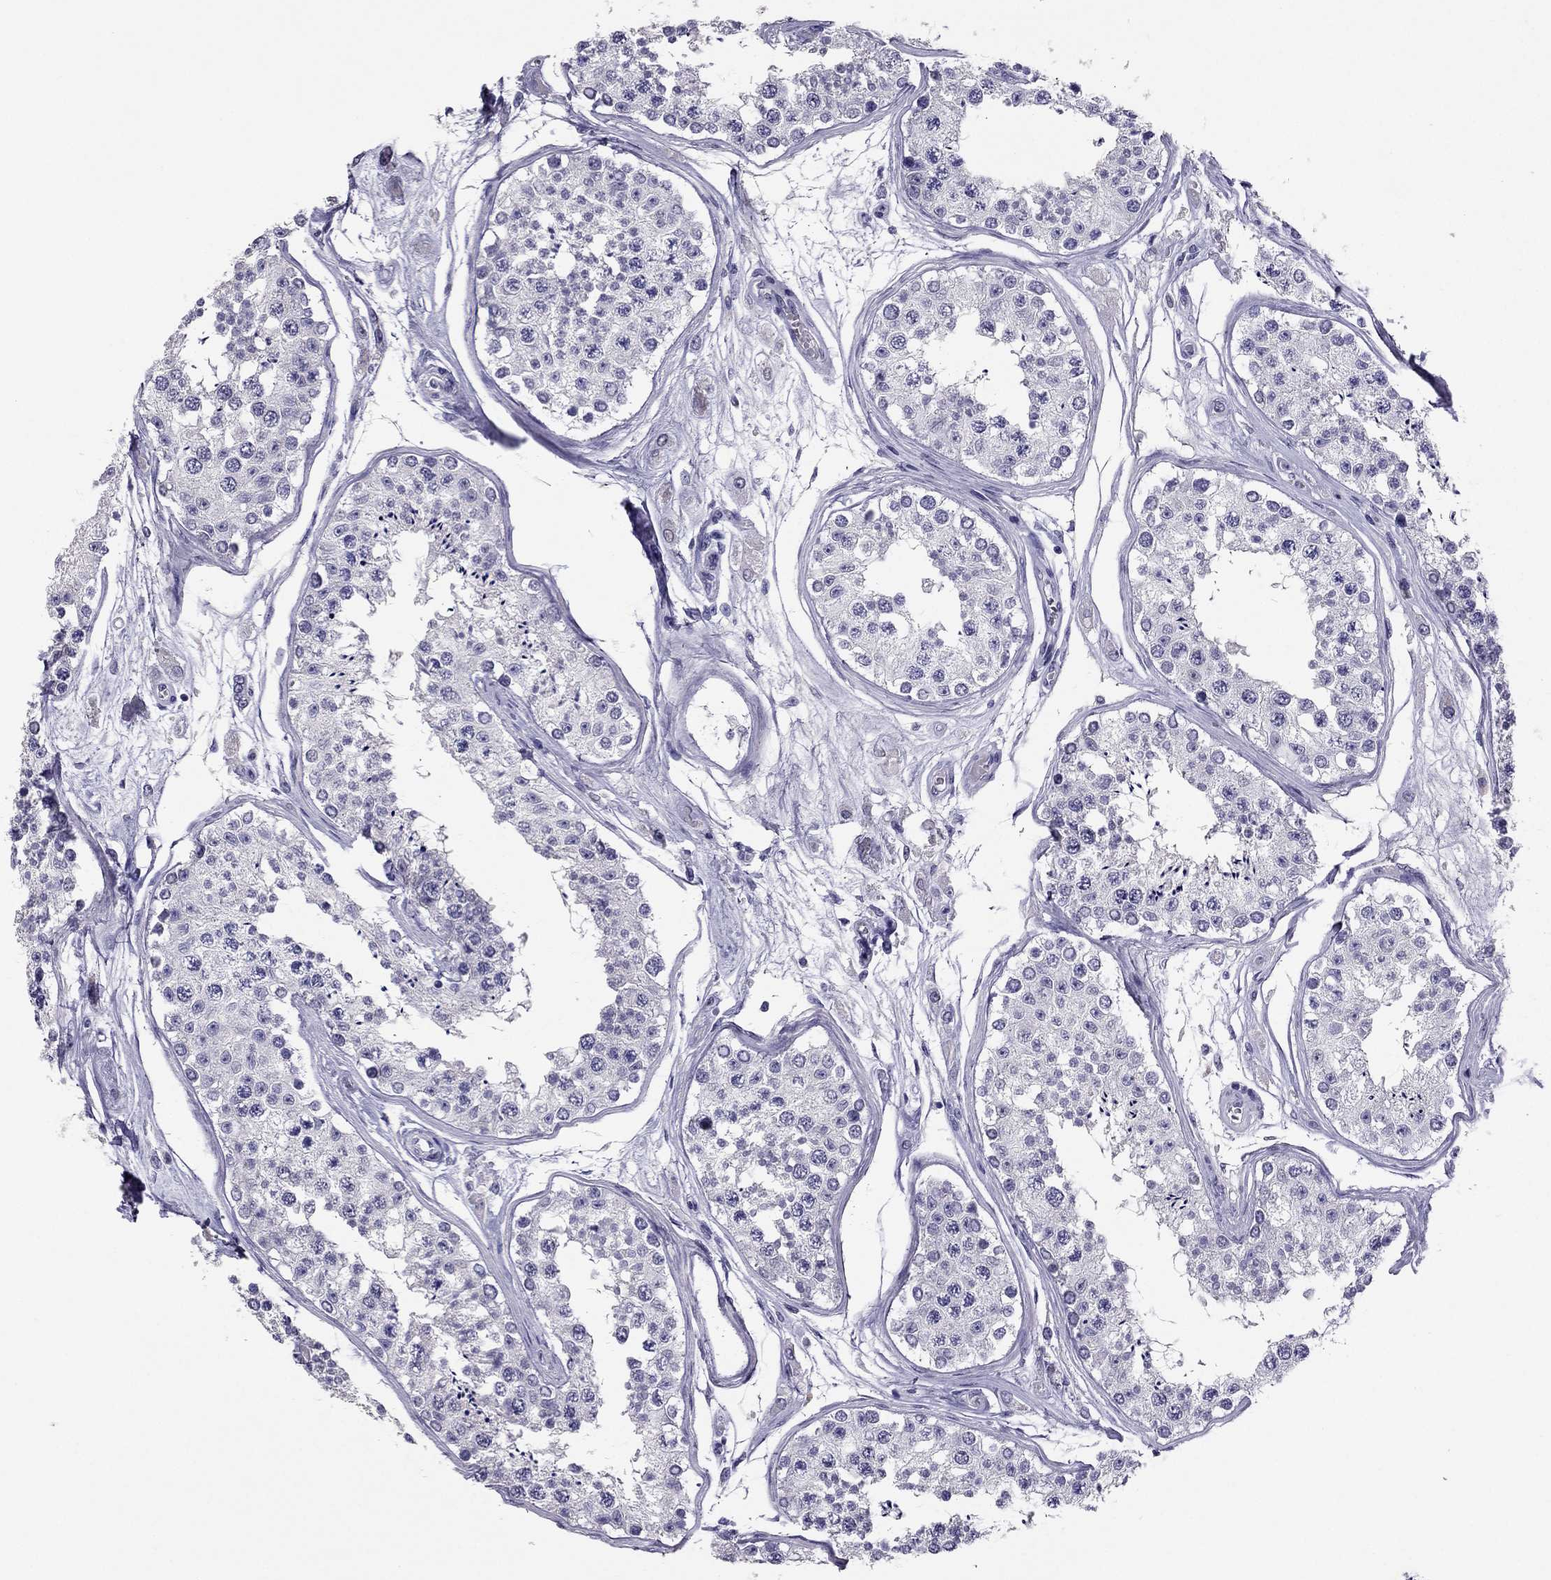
{"staining": {"intensity": "negative", "quantity": "none", "location": "none"}, "tissue": "testis", "cell_type": "Cells in seminiferous ducts", "image_type": "normal", "snomed": [{"axis": "morphology", "description": "Normal tissue, NOS"}, {"axis": "topography", "description": "Testis"}], "caption": "An image of human testis is negative for staining in cells in seminiferous ducts. (Stains: DAB (3,3'-diaminobenzidine) immunohistochemistry (IHC) with hematoxylin counter stain, Microscopy: brightfield microscopy at high magnification).", "gene": "RHO", "patient": {"sex": "male", "age": 25}}